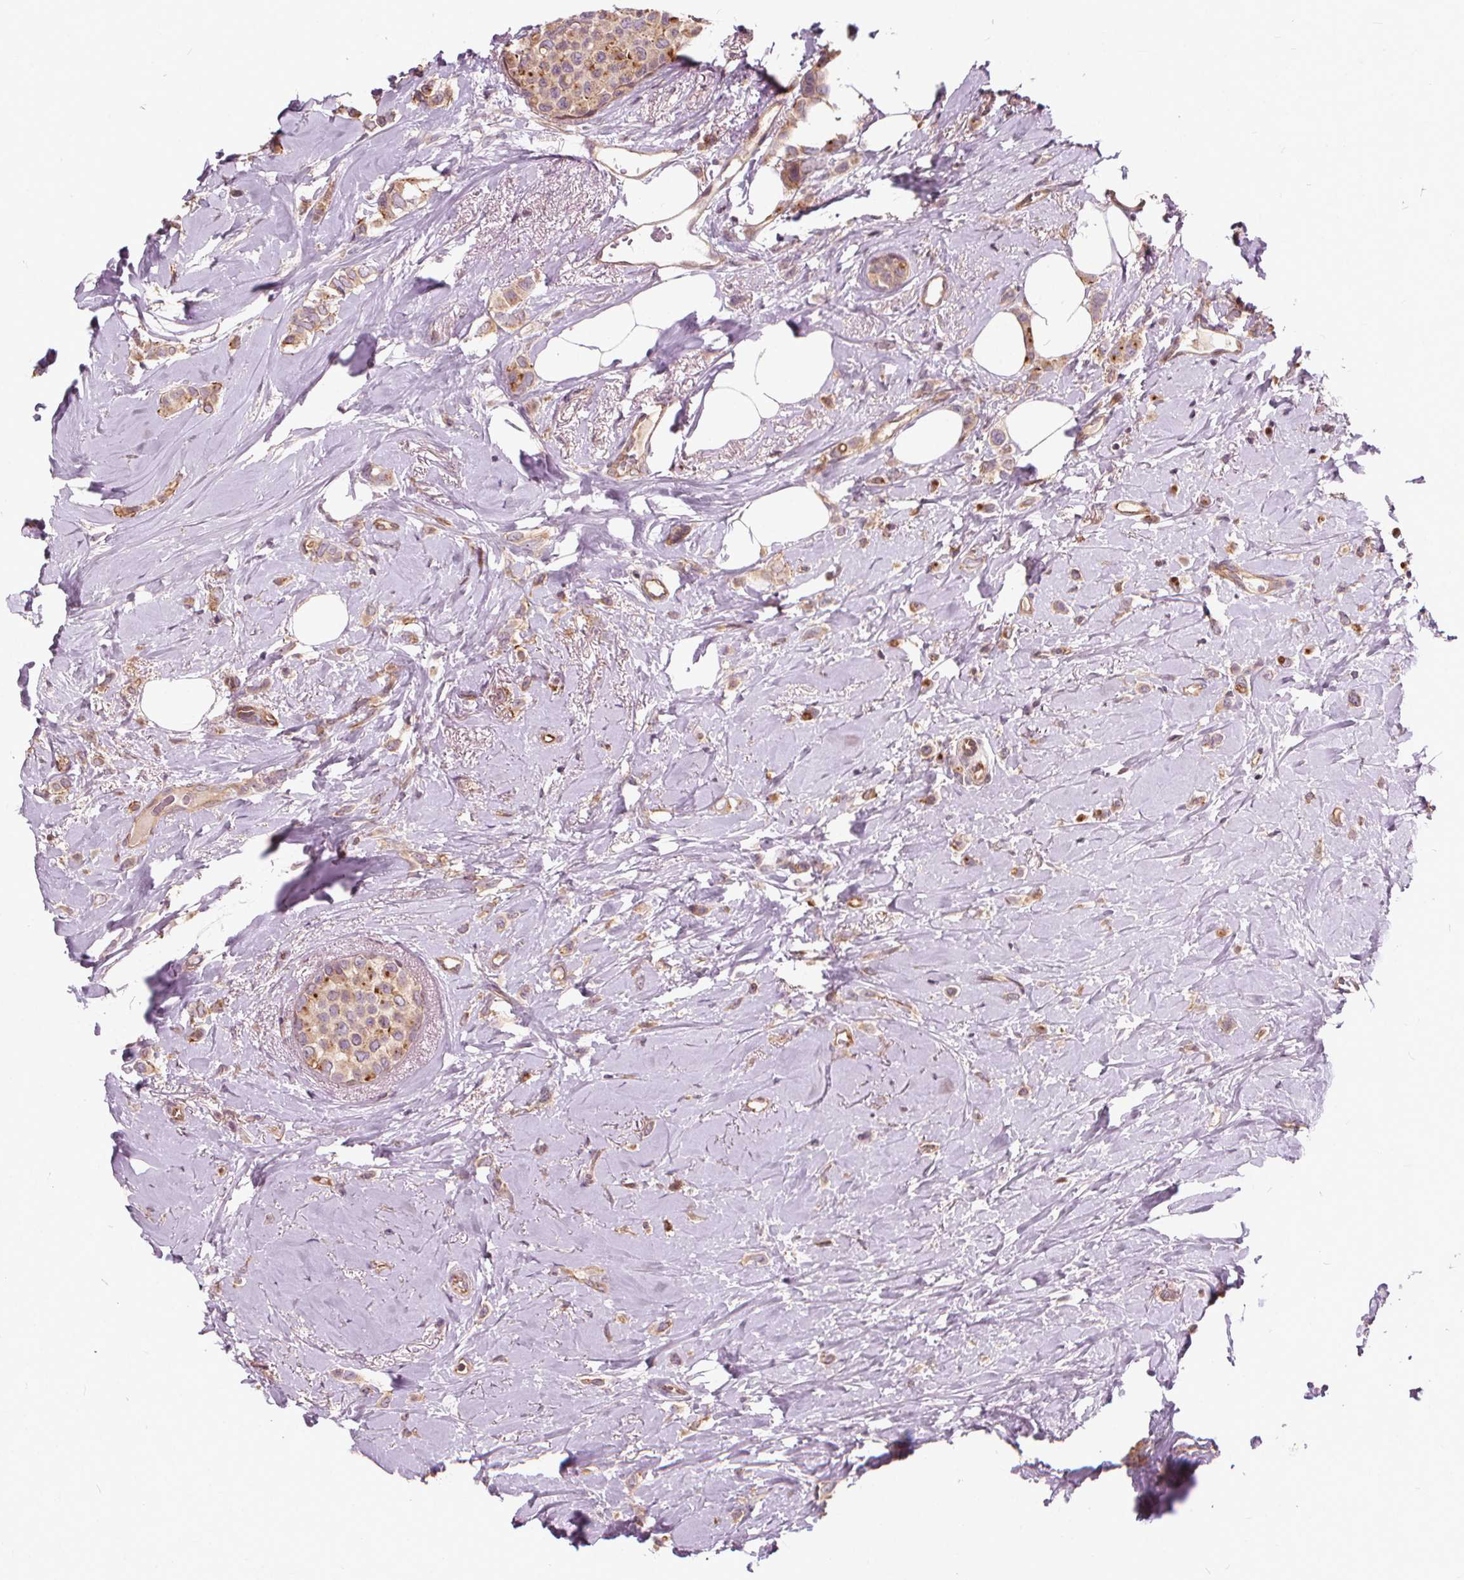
{"staining": {"intensity": "weak", "quantity": ">75%", "location": "cytoplasmic/membranous"}, "tissue": "breast cancer", "cell_type": "Tumor cells", "image_type": "cancer", "snomed": [{"axis": "morphology", "description": "Lobular carcinoma"}, {"axis": "topography", "description": "Breast"}], "caption": "This image shows immunohistochemistry staining of breast cancer (lobular carcinoma), with low weak cytoplasmic/membranous staining in approximately >75% of tumor cells.", "gene": "INPP5E", "patient": {"sex": "female", "age": 66}}